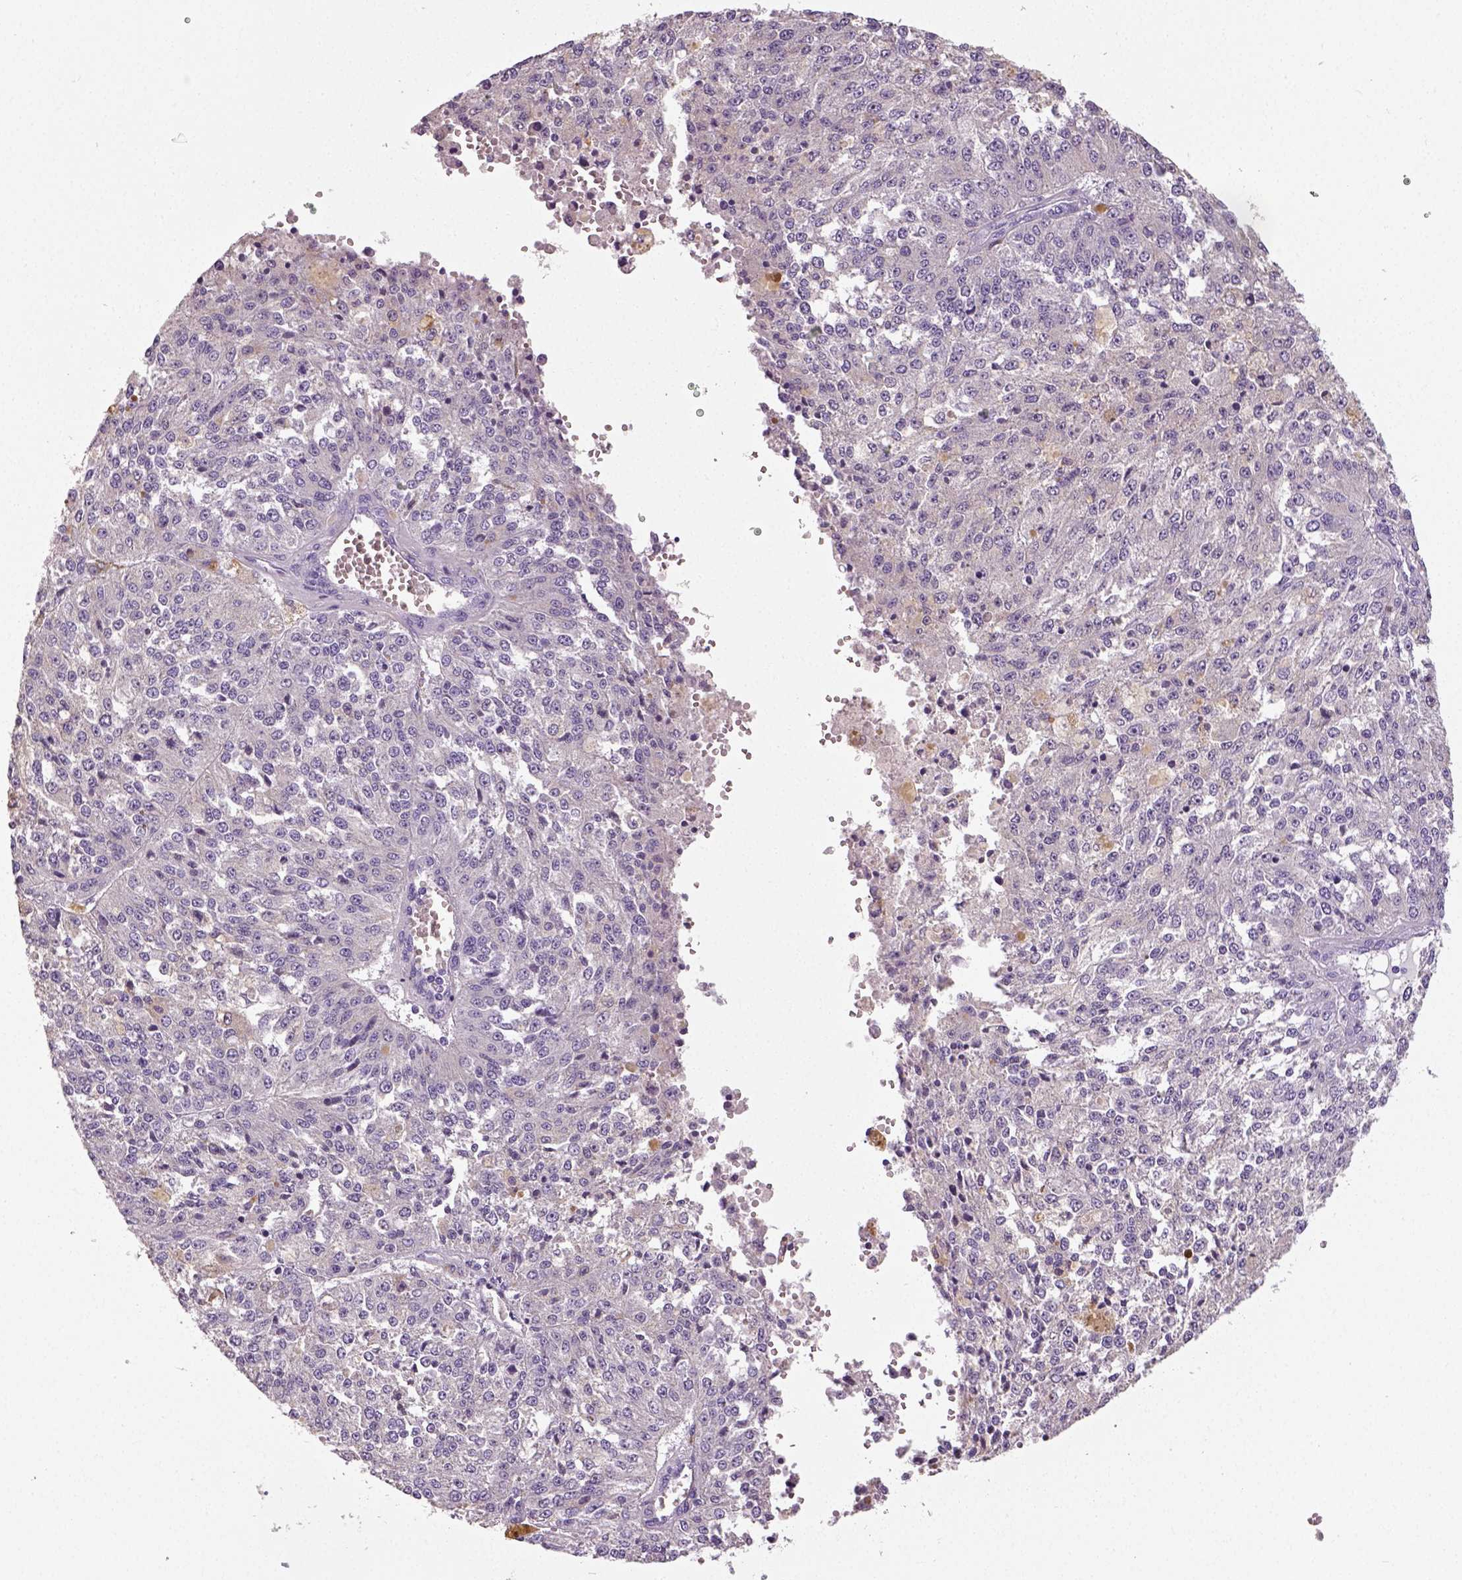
{"staining": {"intensity": "negative", "quantity": "none", "location": "none"}, "tissue": "melanoma", "cell_type": "Tumor cells", "image_type": "cancer", "snomed": [{"axis": "morphology", "description": "Malignant melanoma, Metastatic site"}, {"axis": "topography", "description": "Lymph node"}], "caption": "Malignant melanoma (metastatic site) was stained to show a protein in brown. There is no significant expression in tumor cells.", "gene": "NECAB2", "patient": {"sex": "female", "age": 64}}